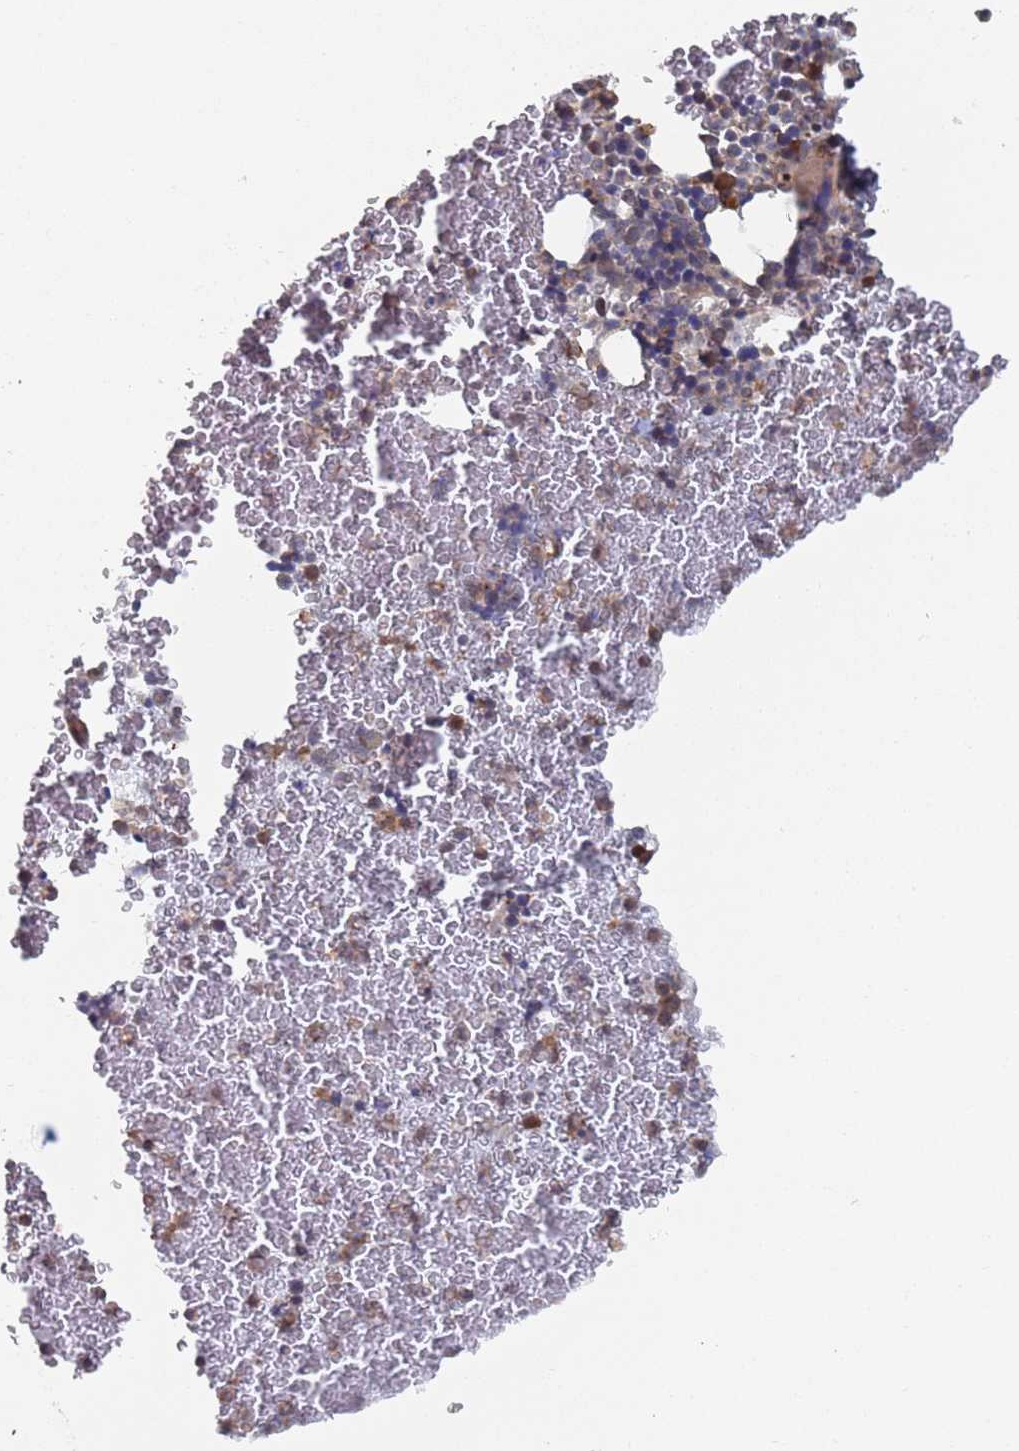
{"staining": {"intensity": "weak", "quantity": "25%-75%", "location": "cytoplasmic/membranous"}, "tissue": "bone marrow", "cell_type": "Hematopoietic cells", "image_type": "normal", "snomed": [{"axis": "morphology", "description": "Normal tissue, NOS"}, {"axis": "topography", "description": "Bone marrow"}], "caption": "IHC histopathology image of normal bone marrow: human bone marrow stained using immunohistochemistry (IHC) shows low levels of weak protein expression localized specifically in the cytoplasmic/membranous of hematopoietic cells, appearing as a cytoplasmic/membranous brown color.", "gene": "DGKD", "patient": {"sex": "male", "age": 11}}